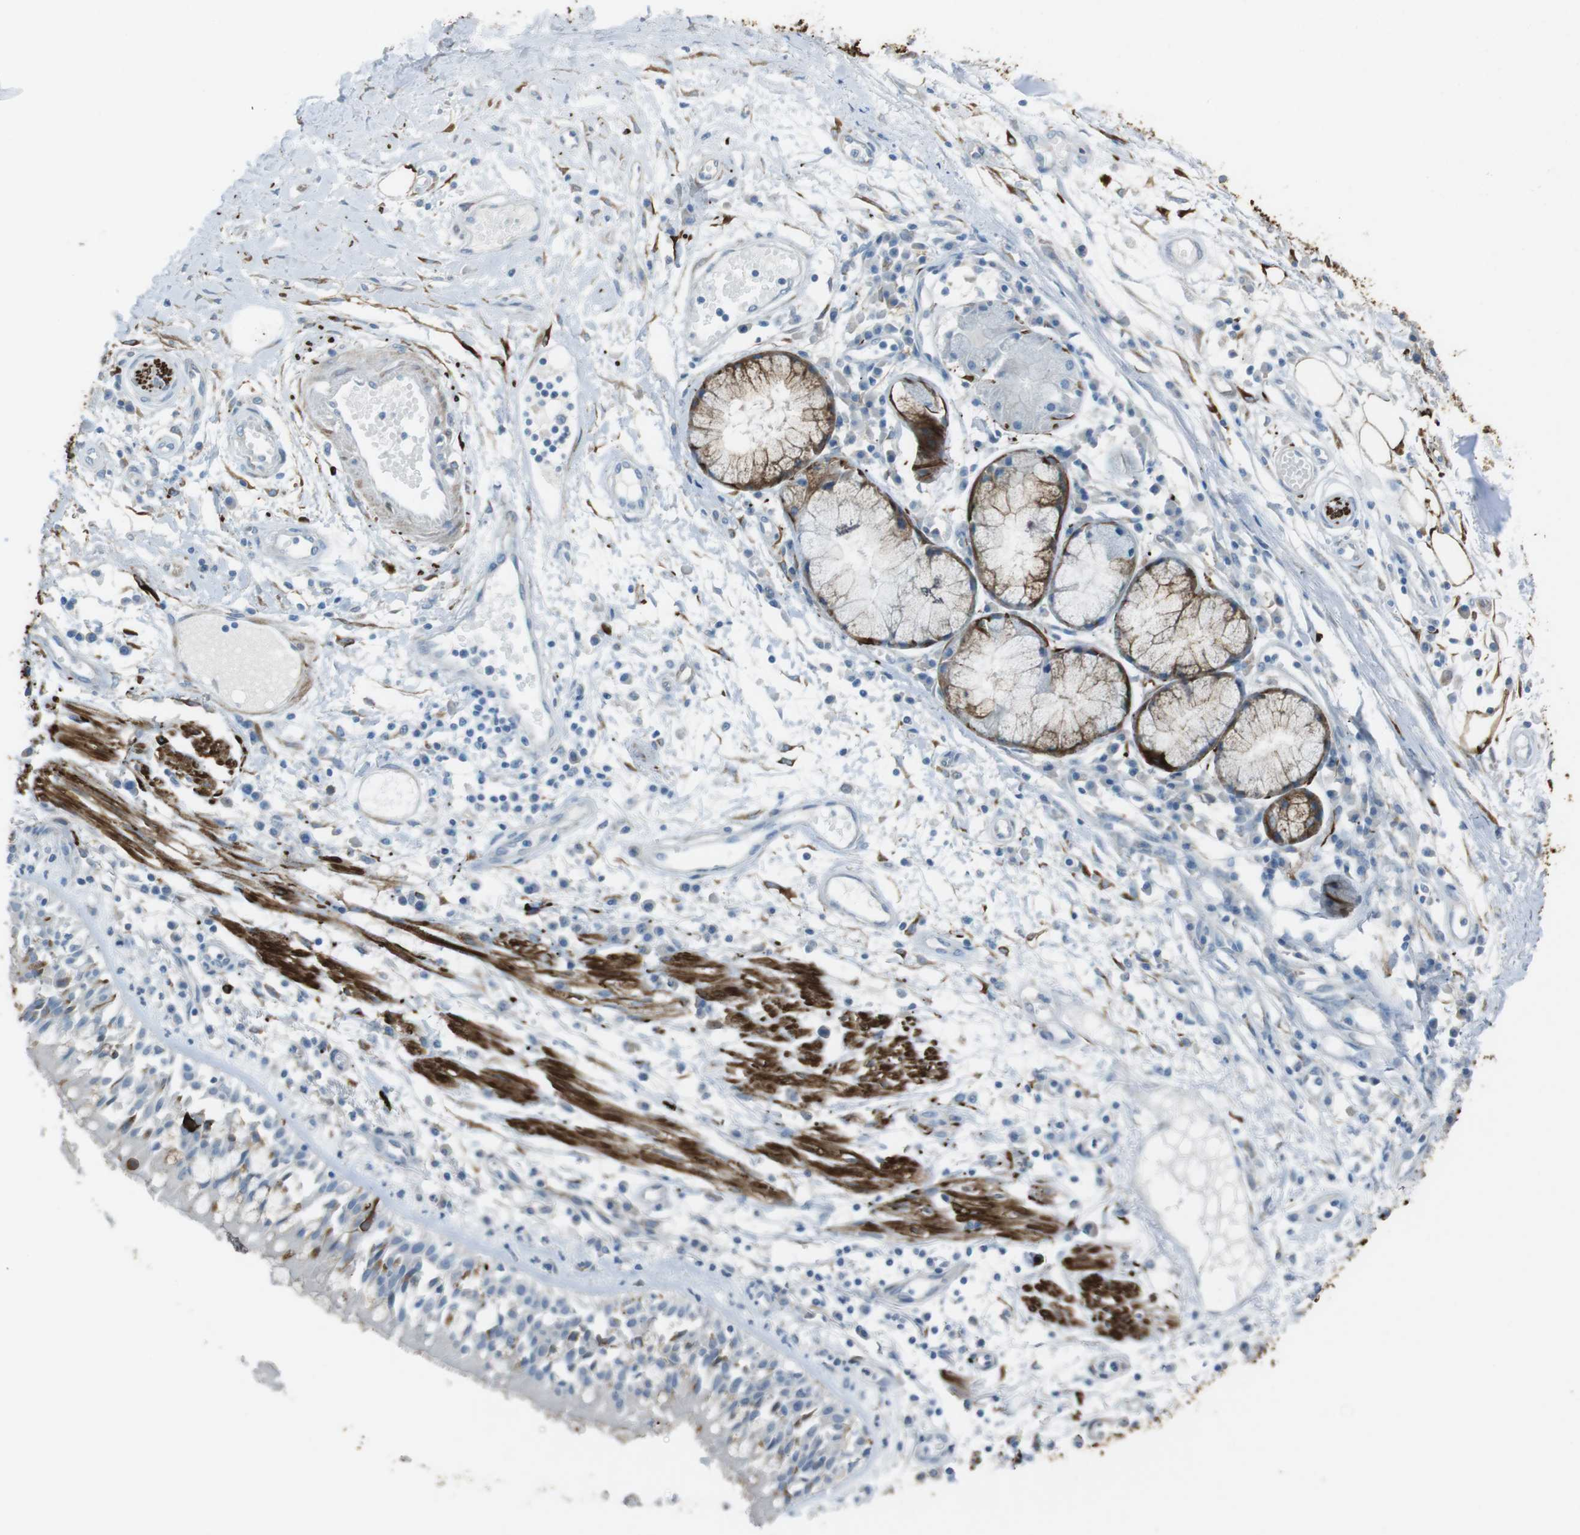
{"staining": {"intensity": "moderate", "quantity": ">75%", "location": "cytoplasmic/membranous"}, "tissue": "adipose tissue", "cell_type": "Adipocytes", "image_type": "normal", "snomed": [{"axis": "morphology", "description": "Normal tissue, NOS"}, {"axis": "morphology", "description": "Adenocarcinoma, NOS"}, {"axis": "topography", "description": "Cartilage tissue"}, {"axis": "topography", "description": "Bronchus"}, {"axis": "topography", "description": "Lung"}], "caption": "A brown stain labels moderate cytoplasmic/membranous positivity of a protein in adipocytes of unremarkable adipose tissue.", "gene": "TUBB2A", "patient": {"sex": "female", "age": 67}}